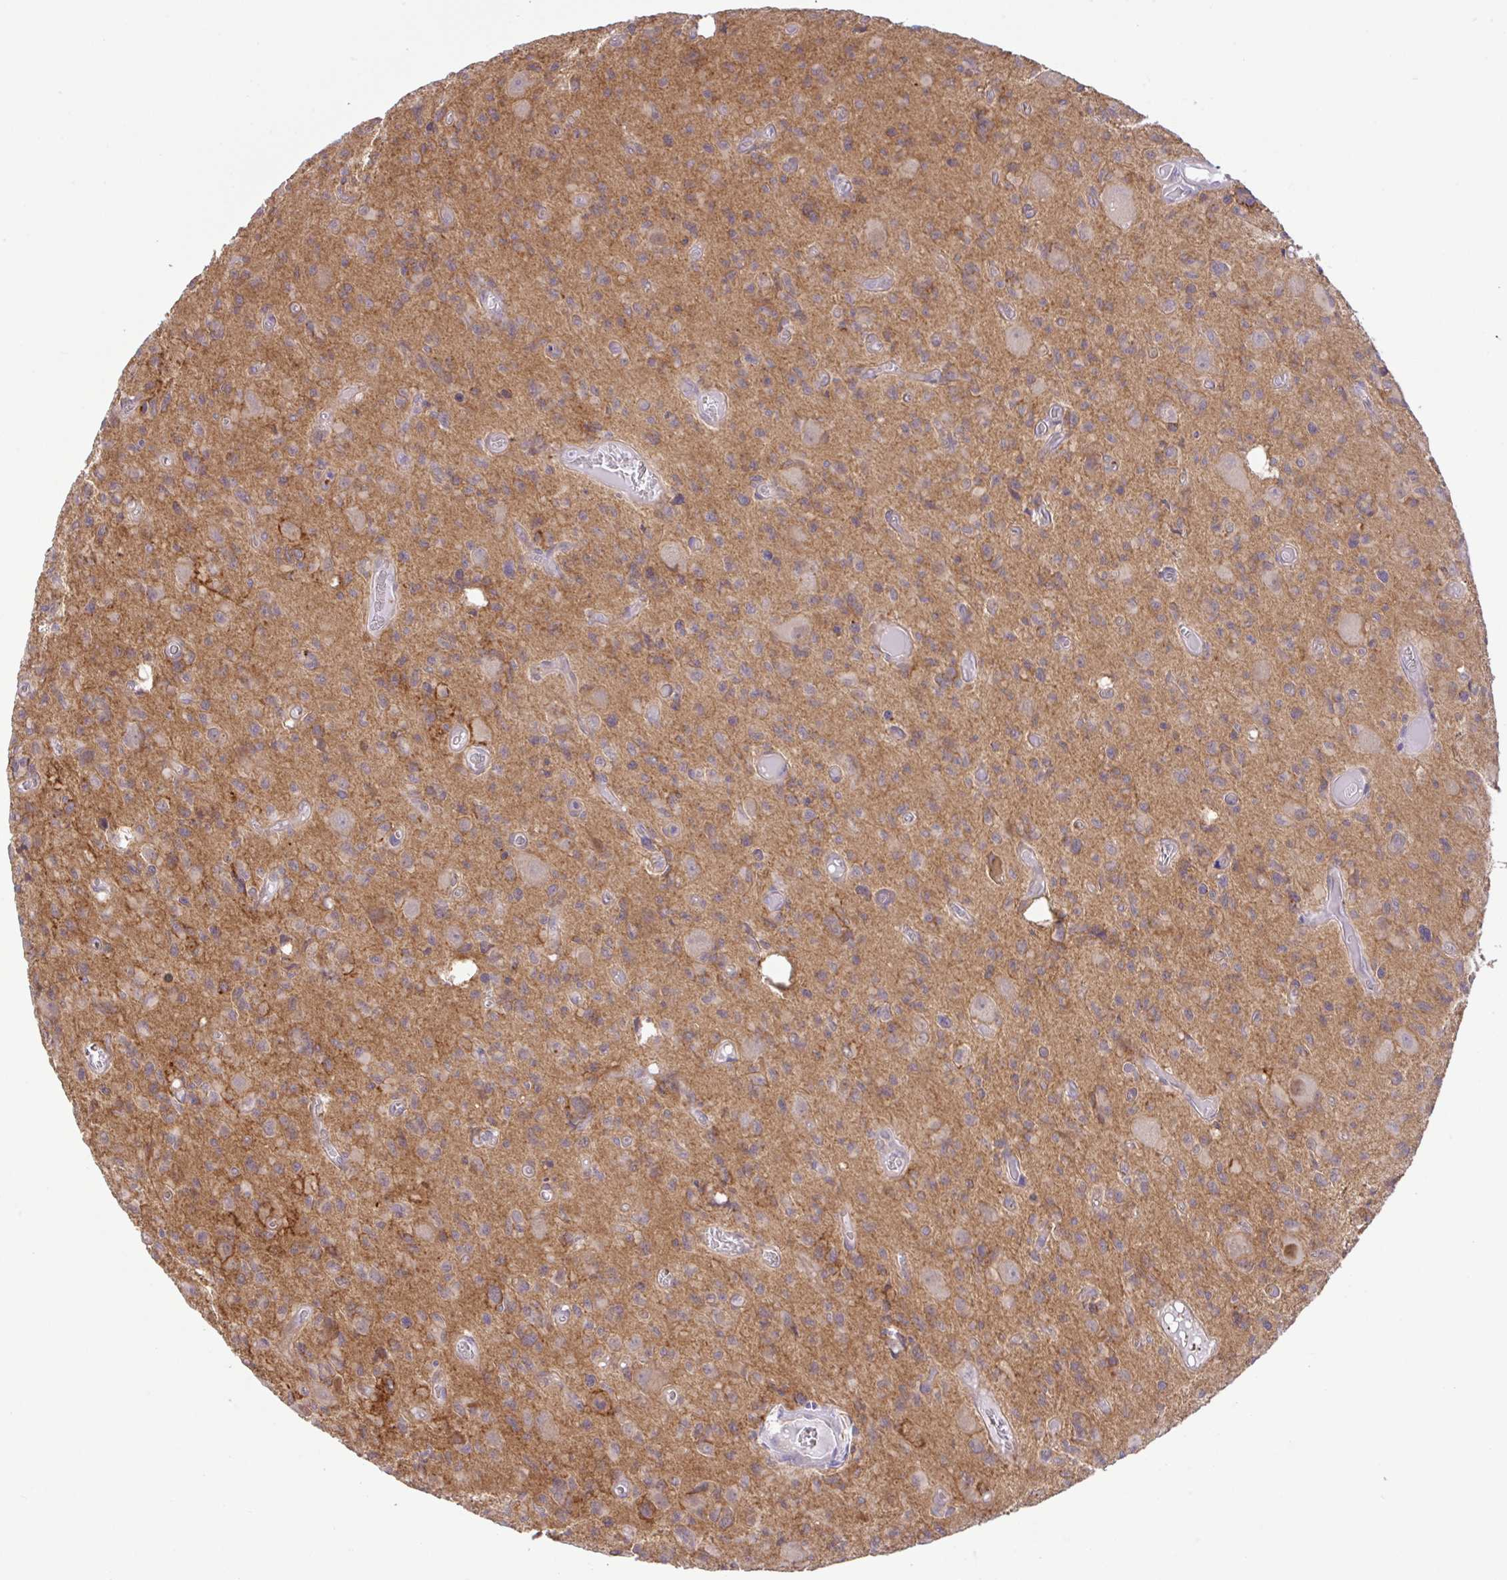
{"staining": {"intensity": "moderate", "quantity": ">75%", "location": "cytoplasmic/membranous"}, "tissue": "glioma", "cell_type": "Tumor cells", "image_type": "cancer", "snomed": [{"axis": "morphology", "description": "Glioma, malignant, High grade"}, {"axis": "topography", "description": "Brain"}], "caption": "DAB (3,3'-diaminobenzidine) immunohistochemical staining of glioma displays moderate cytoplasmic/membranous protein staining in approximately >75% of tumor cells.", "gene": "DLEU7", "patient": {"sex": "male", "age": 76}}